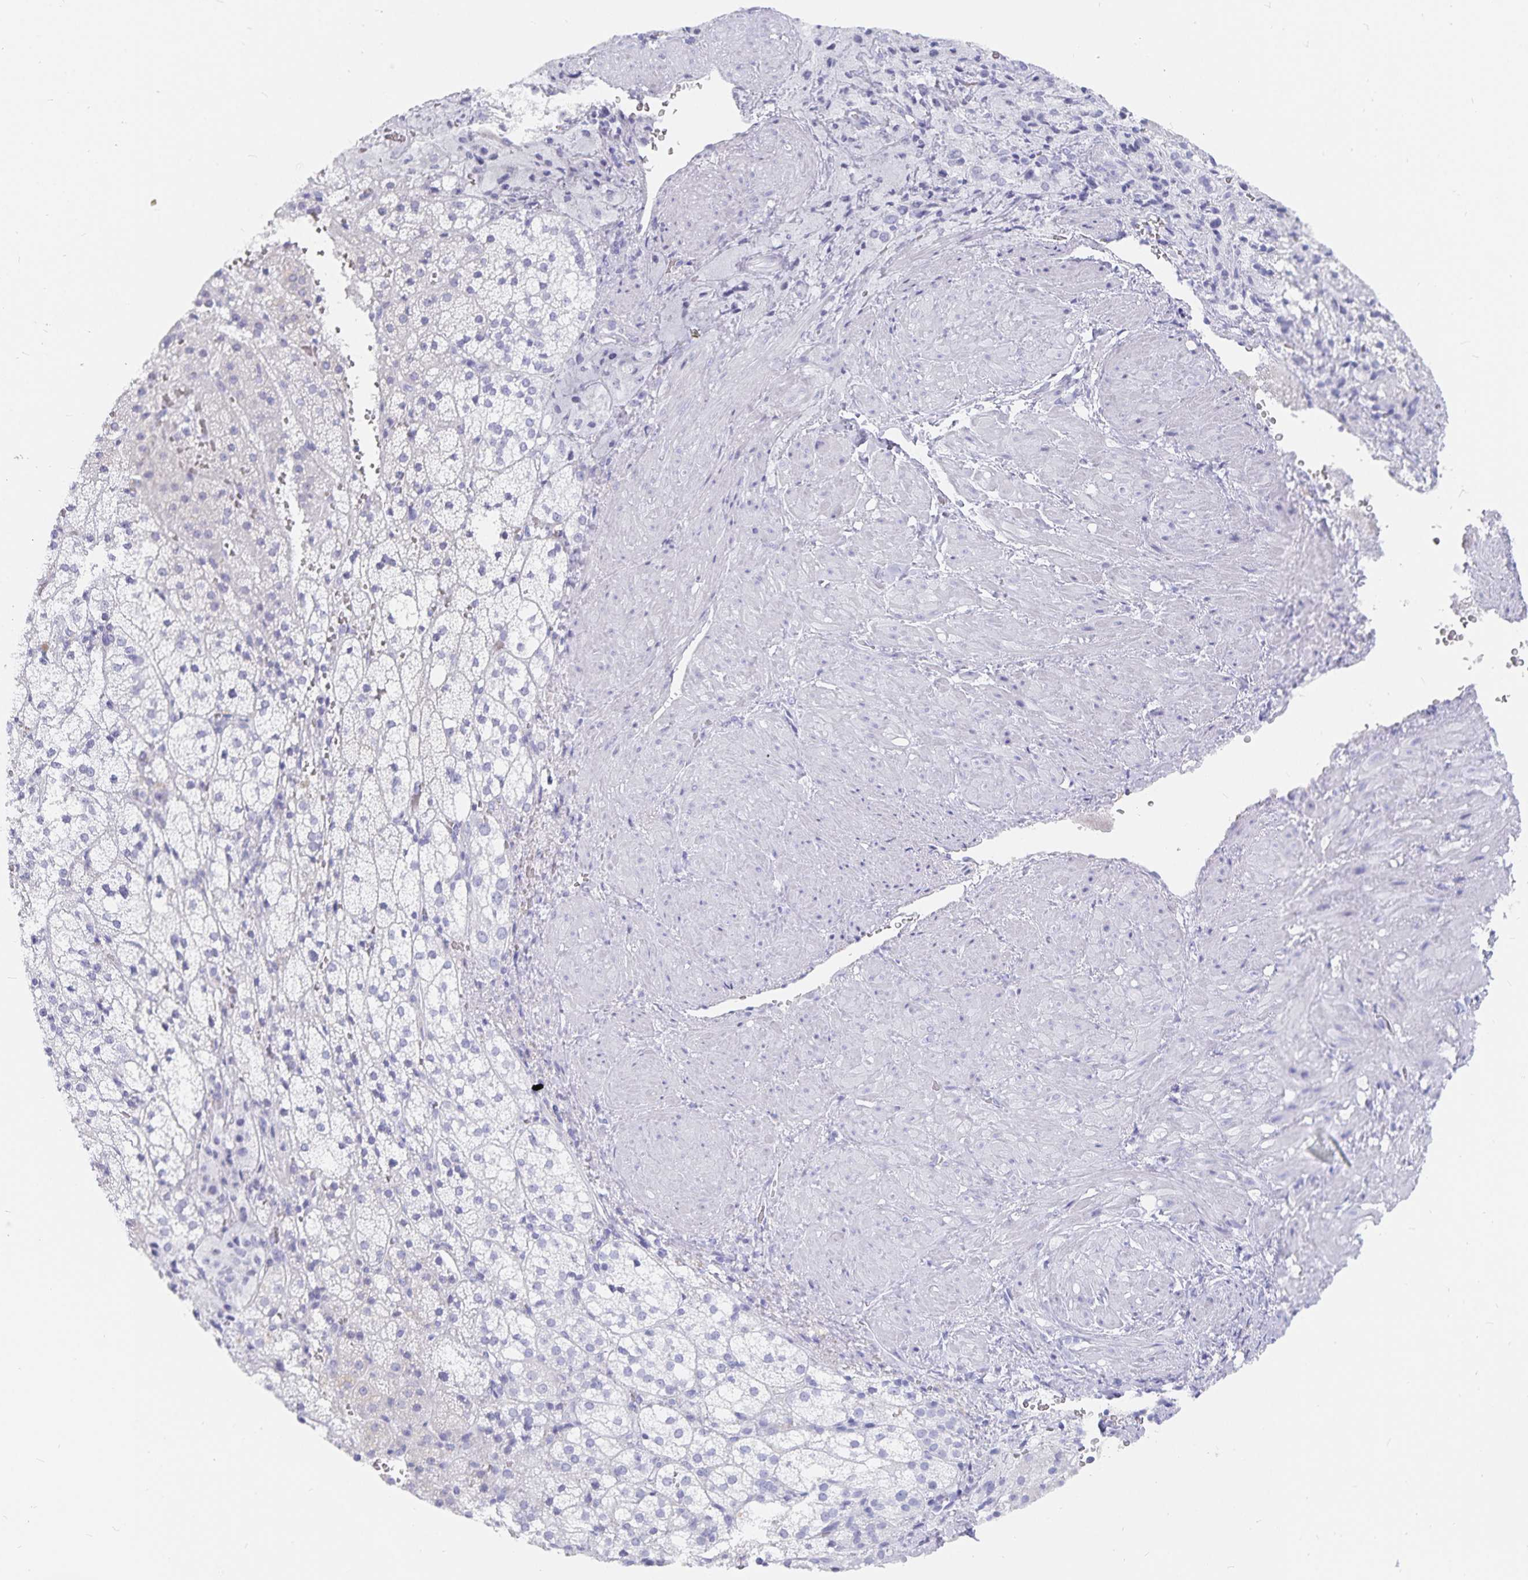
{"staining": {"intensity": "negative", "quantity": "none", "location": "none"}, "tissue": "adrenal gland", "cell_type": "Glandular cells", "image_type": "normal", "snomed": [{"axis": "morphology", "description": "Normal tissue, NOS"}, {"axis": "topography", "description": "Adrenal gland"}], "caption": "High magnification brightfield microscopy of normal adrenal gland stained with DAB (brown) and counterstained with hematoxylin (blue): glandular cells show no significant positivity.", "gene": "INSL5", "patient": {"sex": "male", "age": 53}}